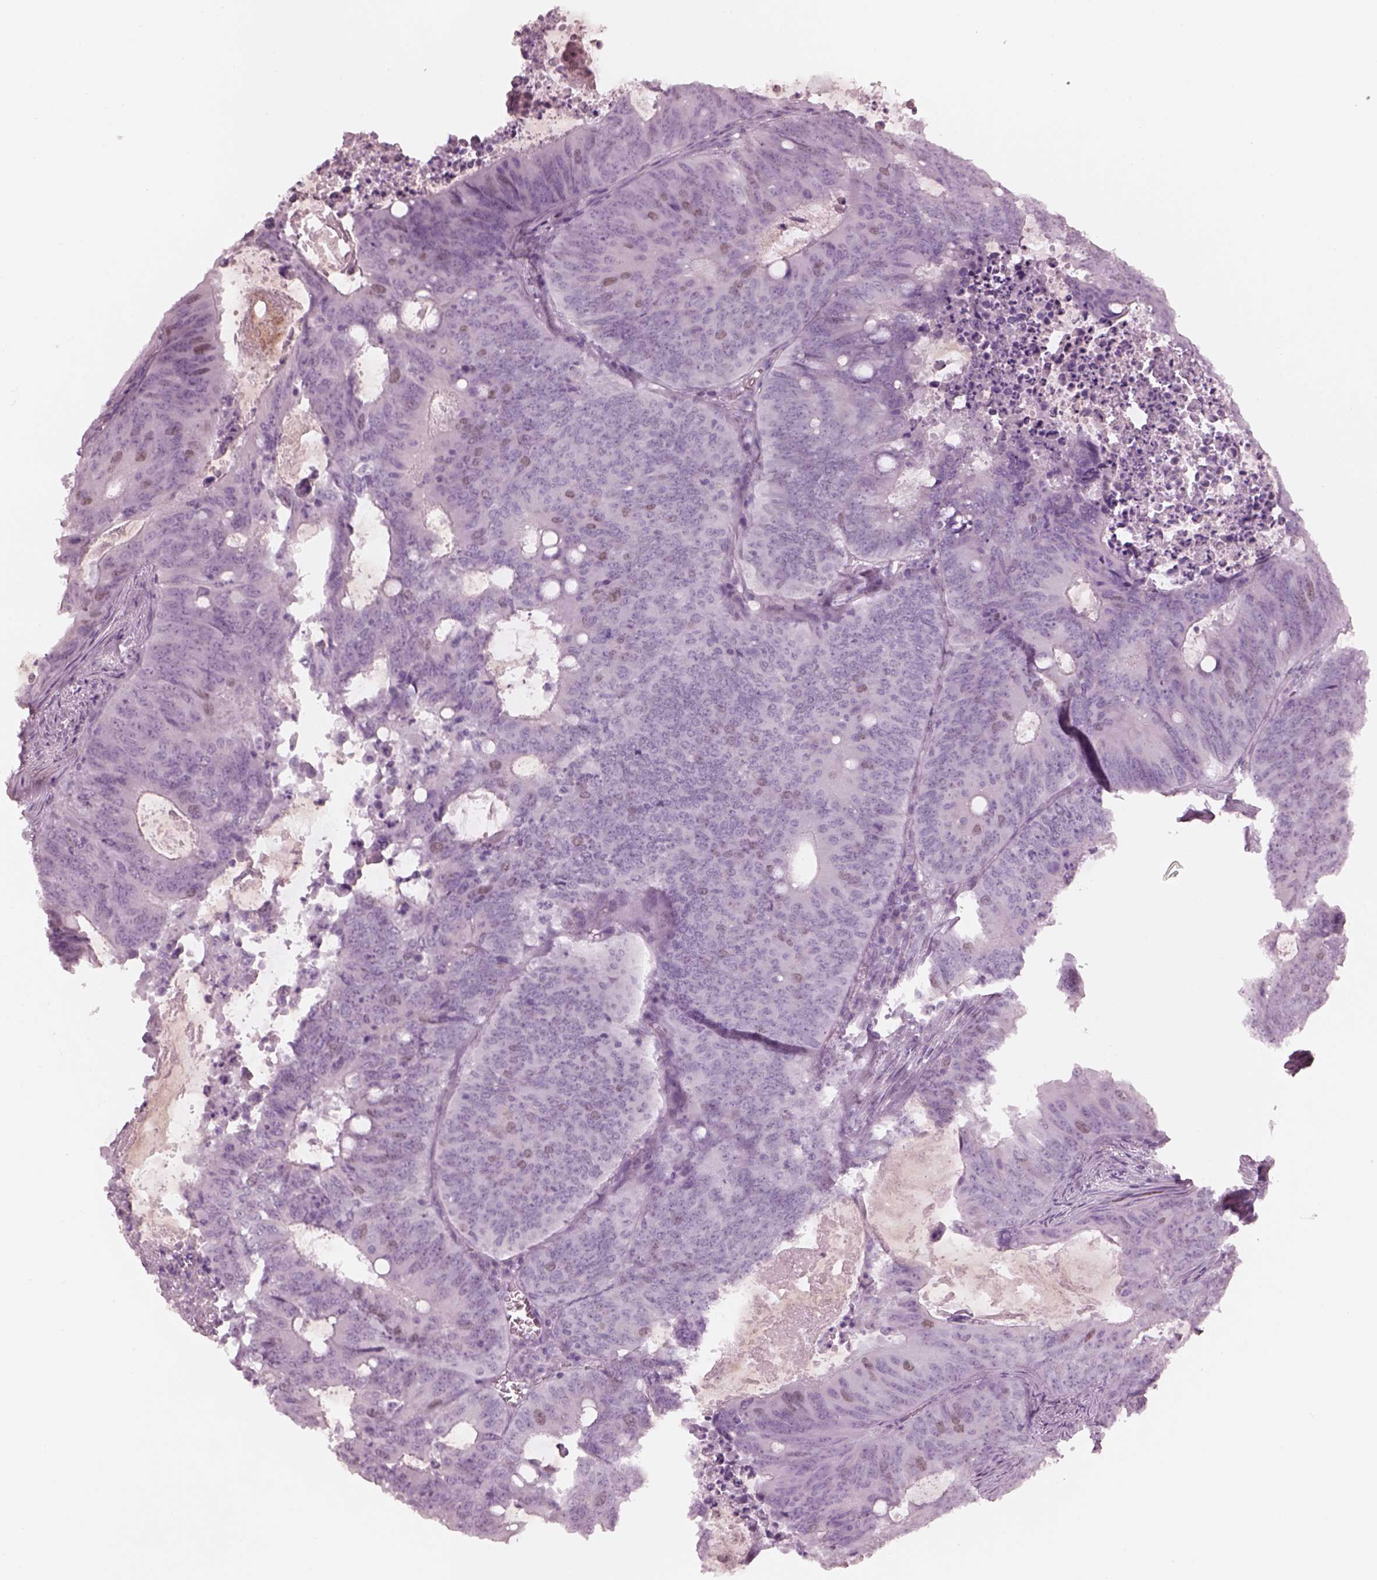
{"staining": {"intensity": "negative", "quantity": "none", "location": "none"}, "tissue": "colorectal cancer", "cell_type": "Tumor cells", "image_type": "cancer", "snomed": [{"axis": "morphology", "description": "Adenocarcinoma, NOS"}, {"axis": "topography", "description": "Colon"}], "caption": "The histopathology image demonstrates no significant expression in tumor cells of colorectal cancer.", "gene": "KRTAP24-1", "patient": {"sex": "male", "age": 67}}